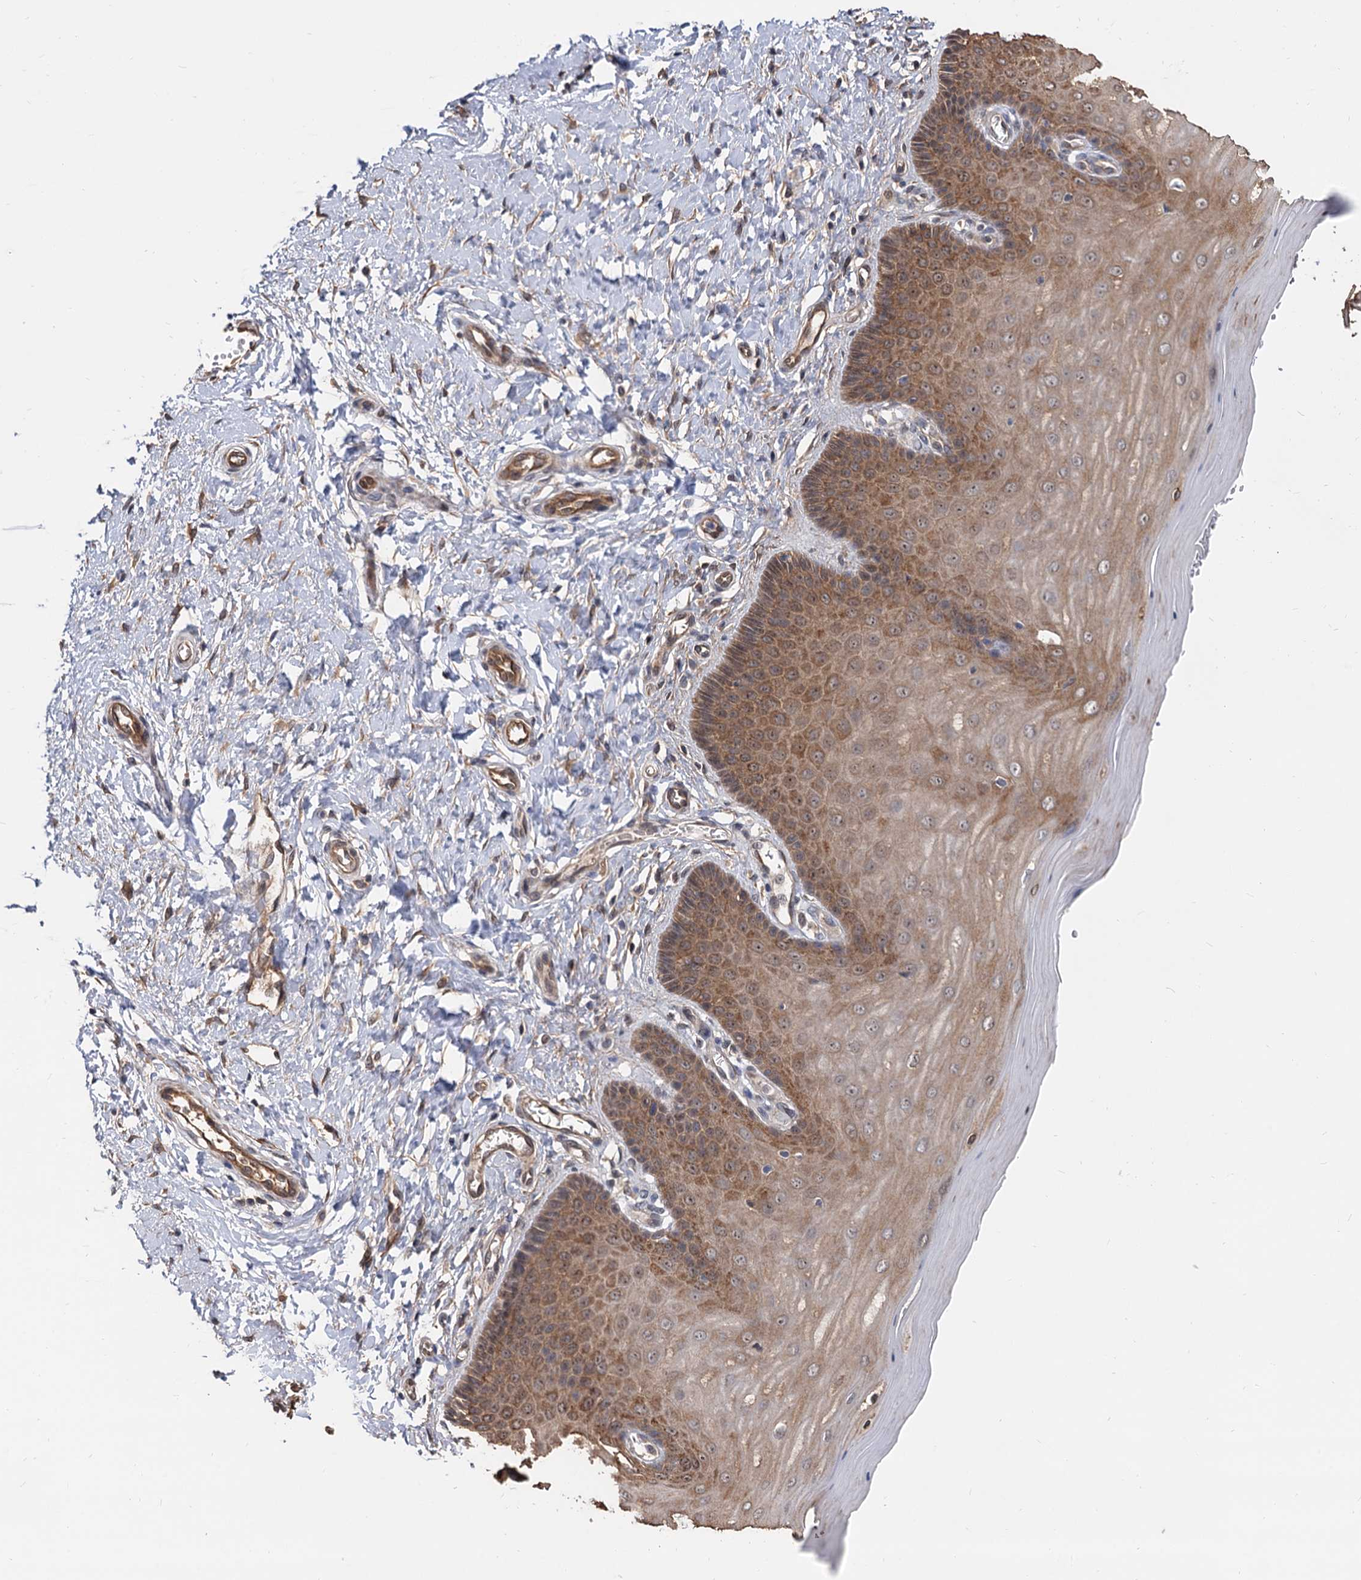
{"staining": {"intensity": "moderate", "quantity": "25%-75%", "location": "cytoplasmic/membranous"}, "tissue": "cervix", "cell_type": "Glandular cells", "image_type": "normal", "snomed": [{"axis": "morphology", "description": "Normal tissue, NOS"}, {"axis": "topography", "description": "Cervix"}], "caption": "Normal cervix demonstrates moderate cytoplasmic/membranous staining in approximately 25%-75% of glandular cells.", "gene": "SNX15", "patient": {"sex": "female", "age": 55}}